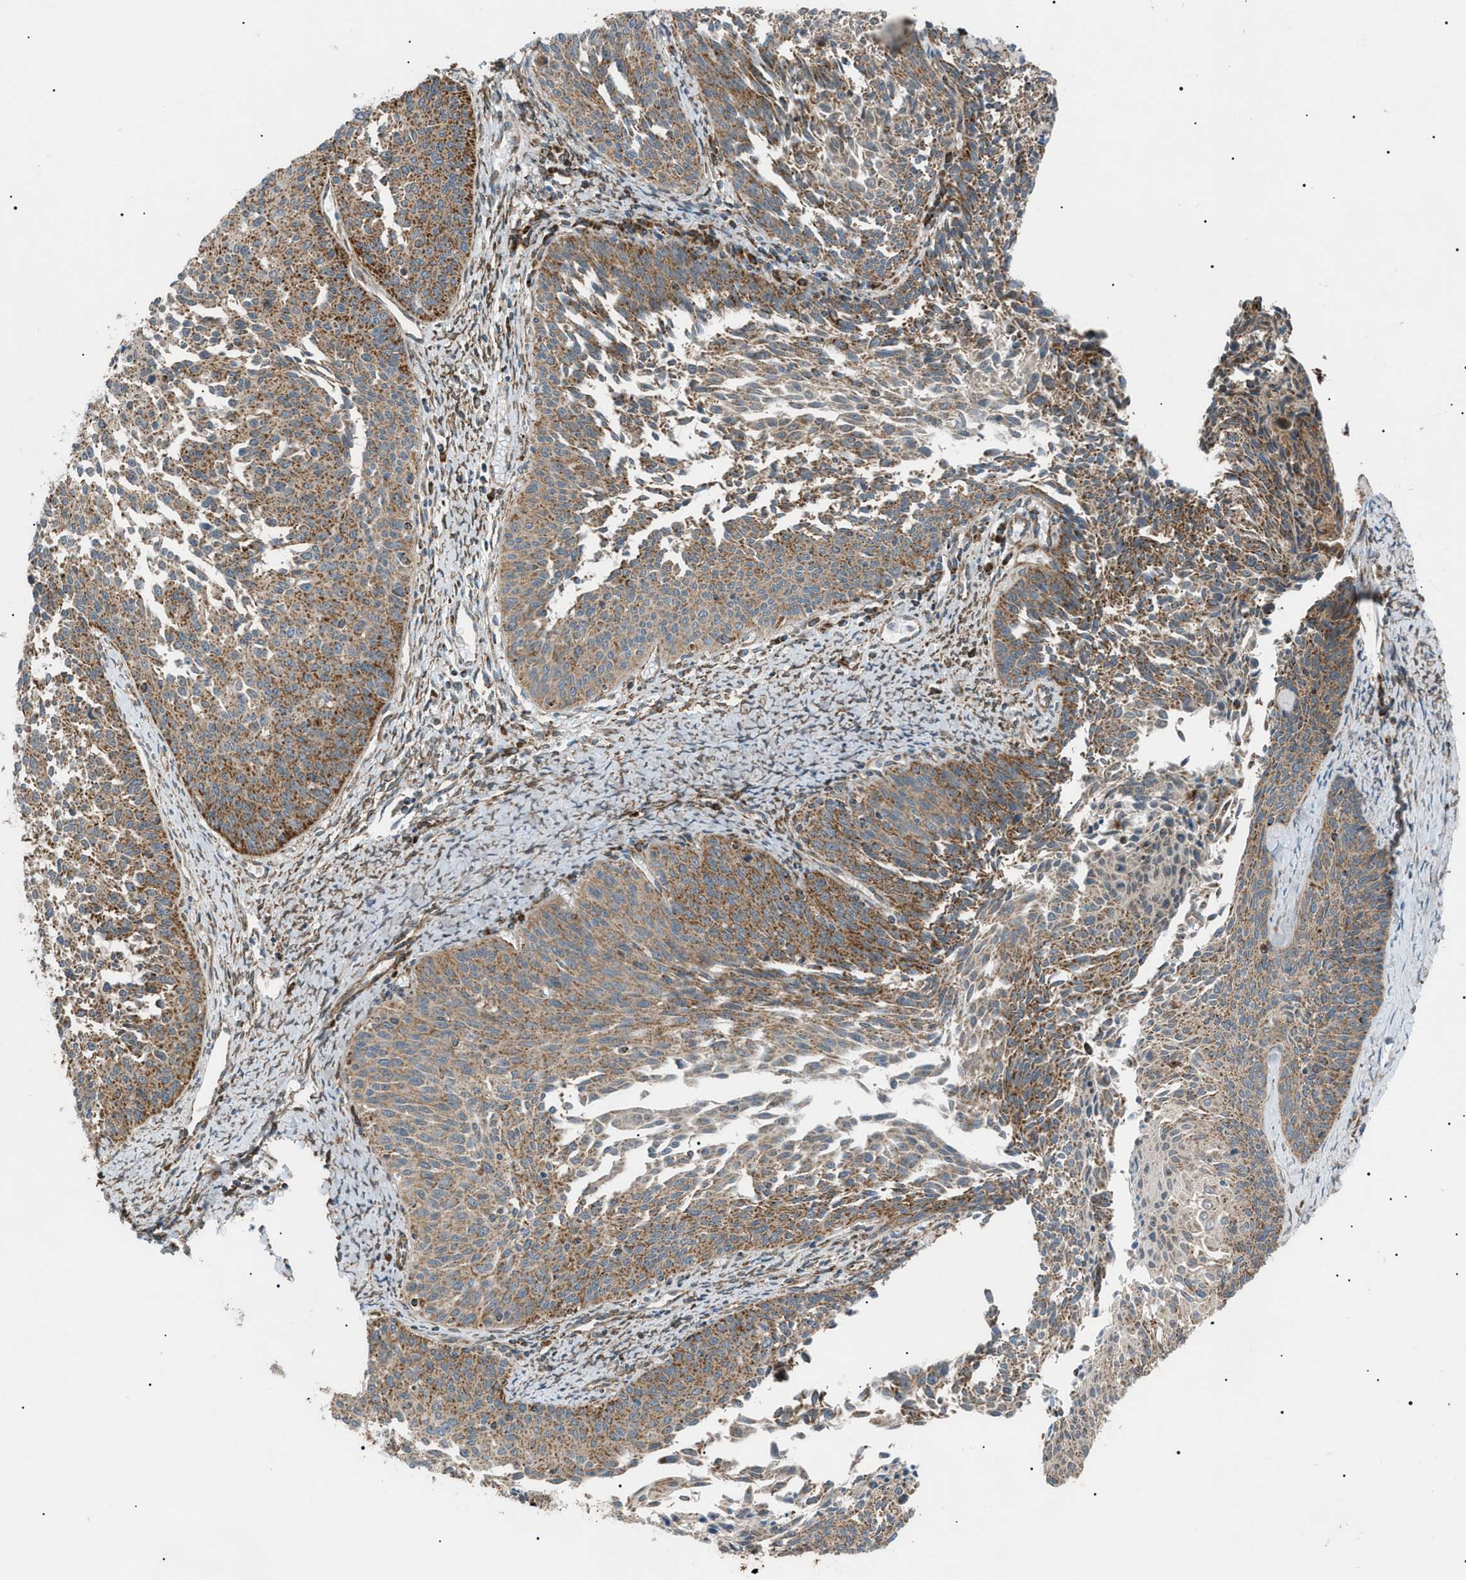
{"staining": {"intensity": "moderate", "quantity": ">75%", "location": "cytoplasmic/membranous"}, "tissue": "cervical cancer", "cell_type": "Tumor cells", "image_type": "cancer", "snomed": [{"axis": "morphology", "description": "Squamous cell carcinoma, NOS"}, {"axis": "topography", "description": "Cervix"}], "caption": "Immunohistochemical staining of human cervical squamous cell carcinoma displays medium levels of moderate cytoplasmic/membranous protein positivity in about >75% of tumor cells. (DAB (3,3'-diaminobenzidine) IHC with brightfield microscopy, high magnification).", "gene": "C1GALT1C1", "patient": {"sex": "female", "age": 55}}